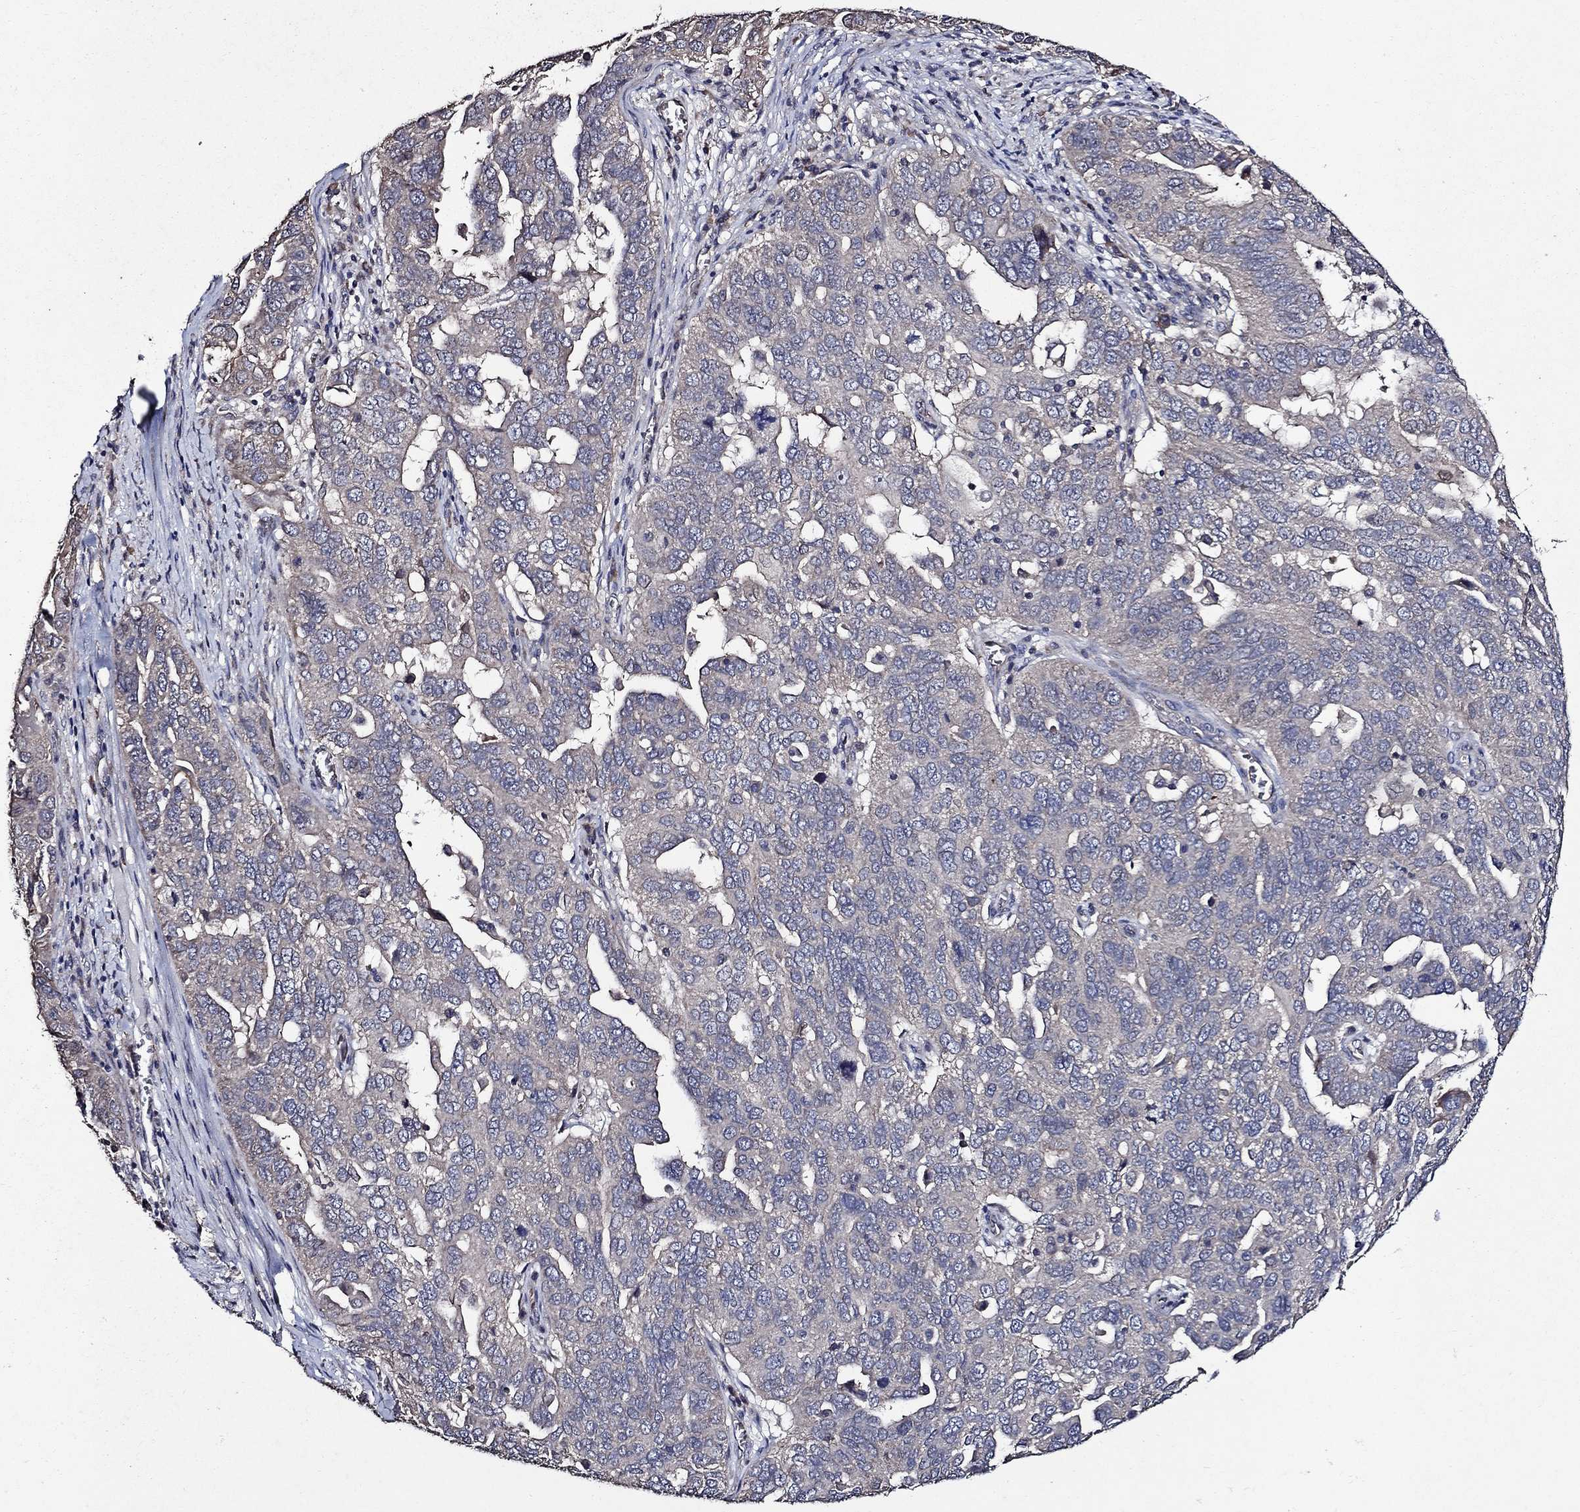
{"staining": {"intensity": "negative", "quantity": "none", "location": "none"}, "tissue": "ovarian cancer", "cell_type": "Tumor cells", "image_type": "cancer", "snomed": [{"axis": "morphology", "description": "Carcinoma, endometroid"}, {"axis": "topography", "description": "Soft tissue"}, {"axis": "topography", "description": "Ovary"}], "caption": "Micrograph shows no protein positivity in tumor cells of endometroid carcinoma (ovarian) tissue.", "gene": "HAP1", "patient": {"sex": "female", "age": 52}}